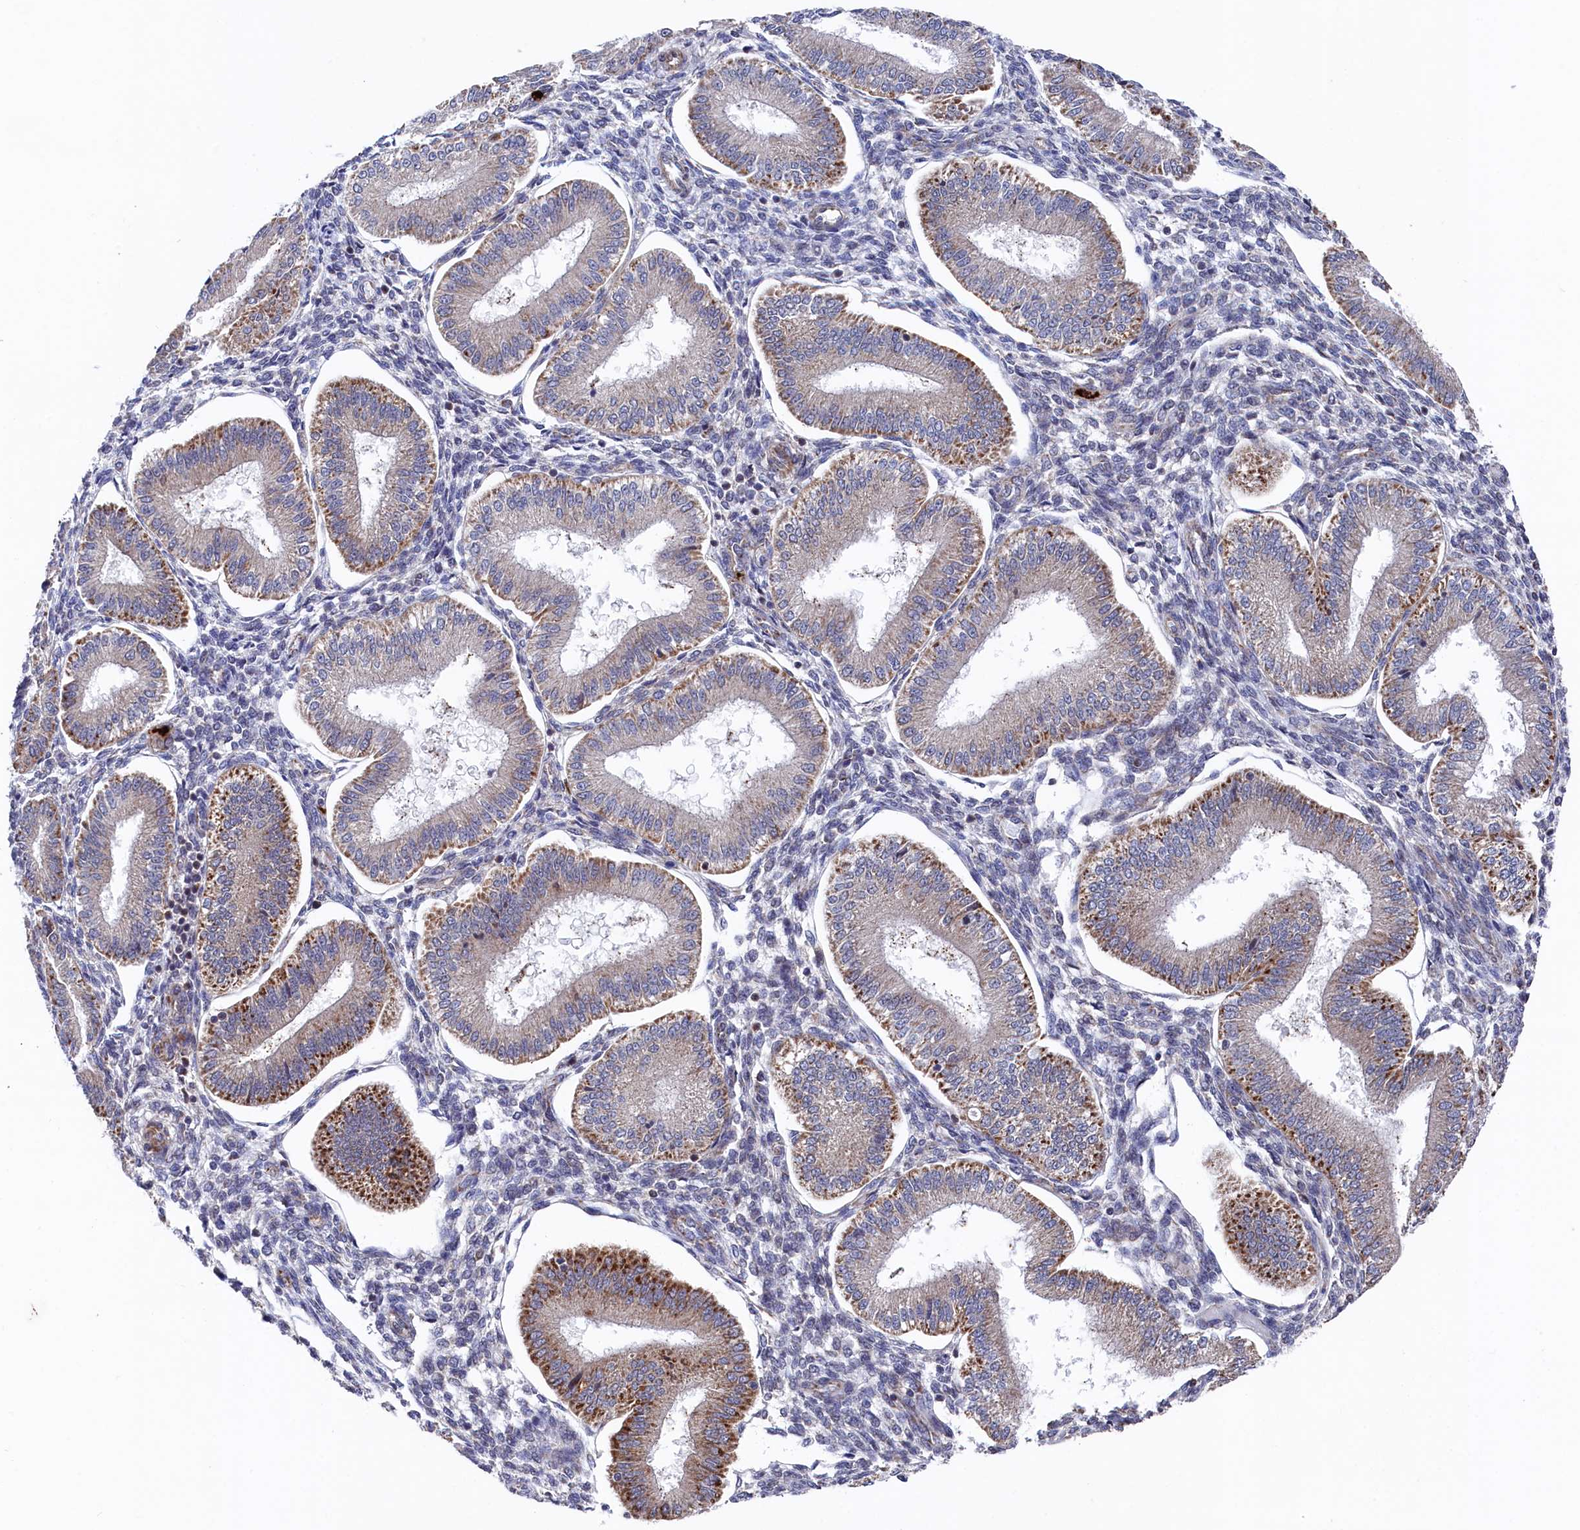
{"staining": {"intensity": "moderate", "quantity": "<25%", "location": "cytoplasmic/membranous"}, "tissue": "endometrium", "cell_type": "Cells in endometrial stroma", "image_type": "normal", "snomed": [{"axis": "morphology", "description": "Normal tissue, NOS"}, {"axis": "topography", "description": "Endometrium"}], "caption": "Protein staining demonstrates moderate cytoplasmic/membranous expression in about <25% of cells in endometrial stroma in unremarkable endometrium. (brown staining indicates protein expression, while blue staining denotes nuclei).", "gene": "CHCHD1", "patient": {"sex": "female", "age": 39}}